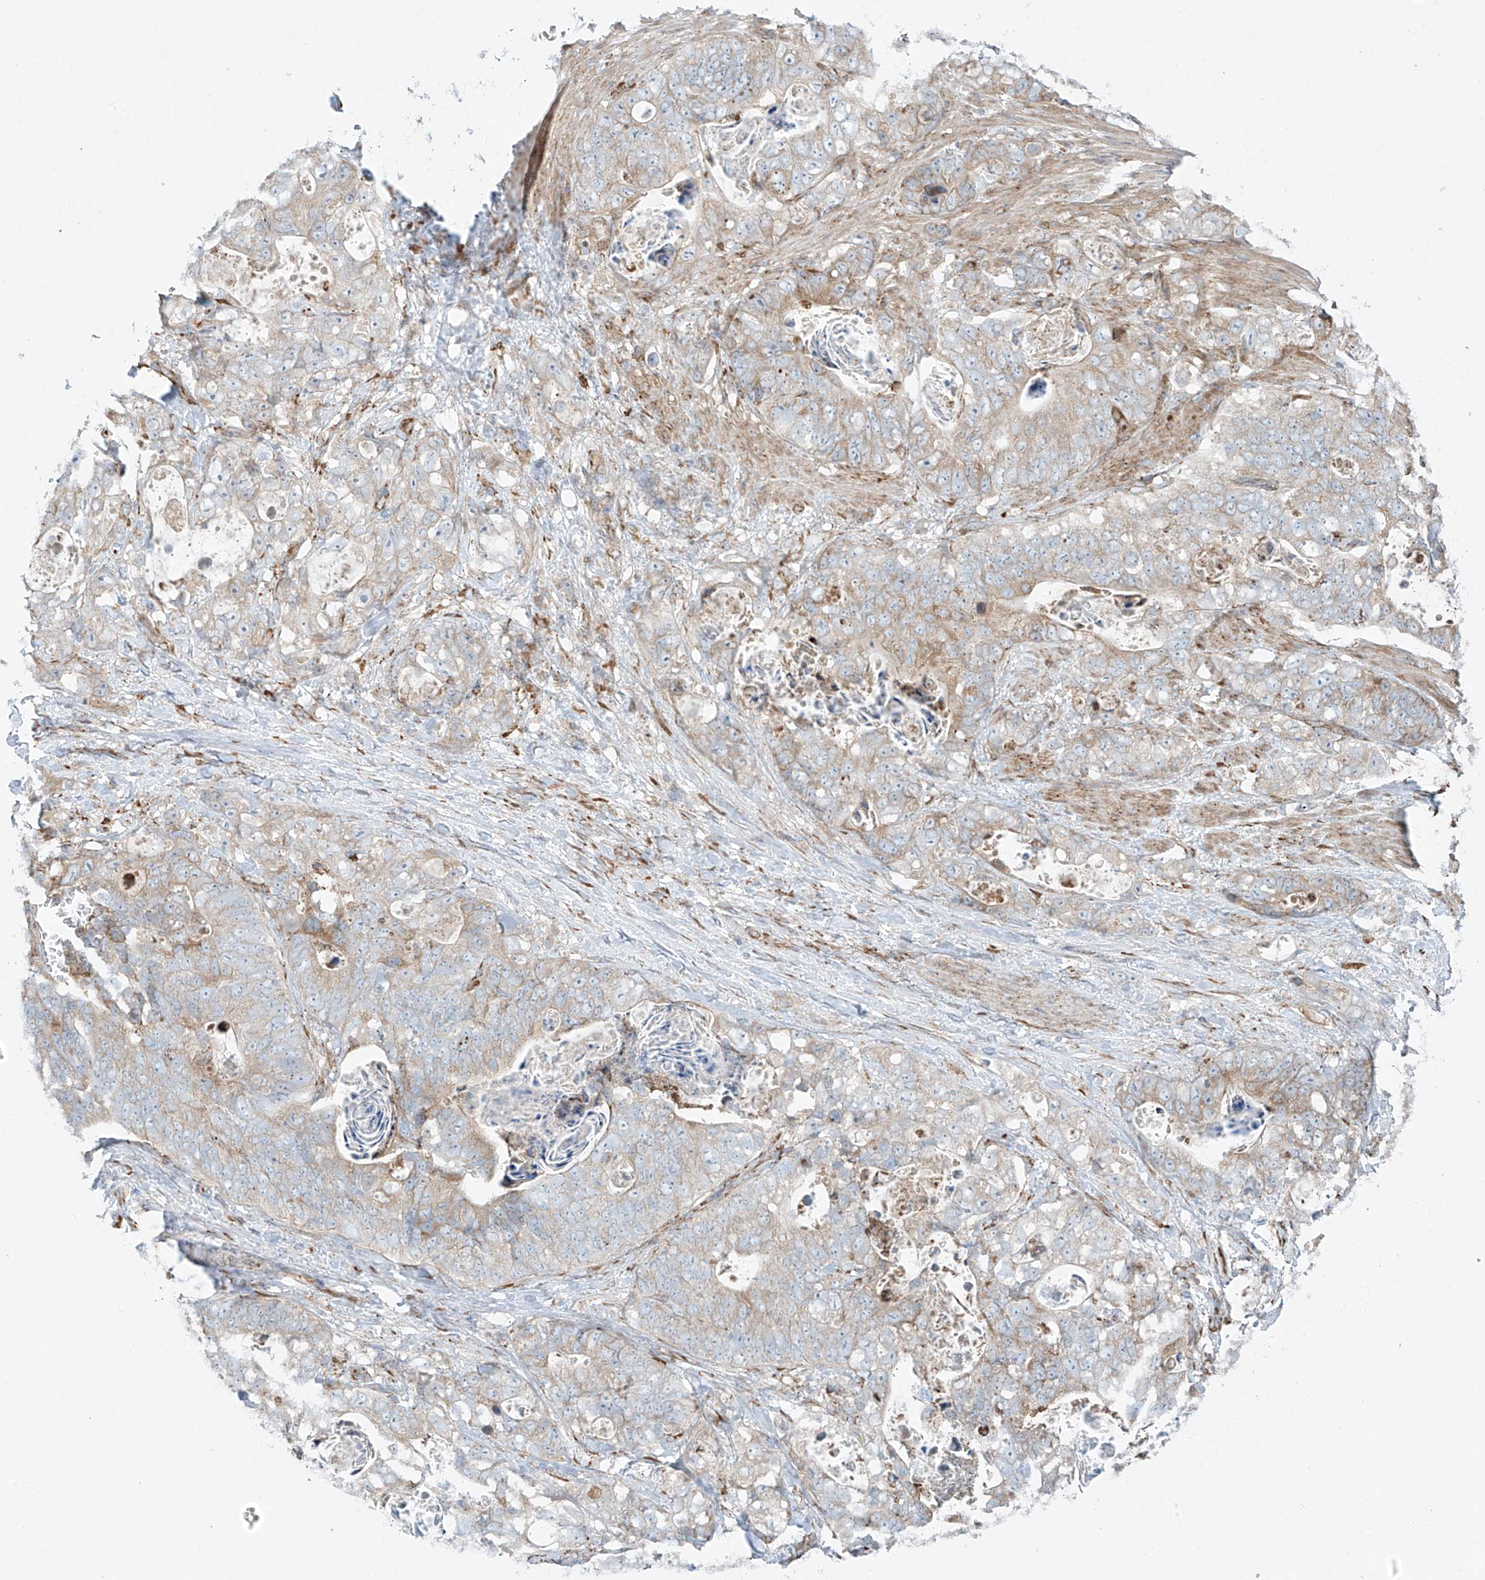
{"staining": {"intensity": "weak", "quantity": "<25%", "location": "cytoplasmic/membranous"}, "tissue": "stomach cancer", "cell_type": "Tumor cells", "image_type": "cancer", "snomed": [{"axis": "morphology", "description": "Normal tissue, NOS"}, {"axis": "morphology", "description": "Adenocarcinoma, NOS"}, {"axis": "topography", "description": "Stomach"}], "caption": "Tumor cells are negative for protein expression in human stomach cancer (adenocarcinoma).", "gene": "EIPR1", "patient": {"sex": "female", "age": 89}}